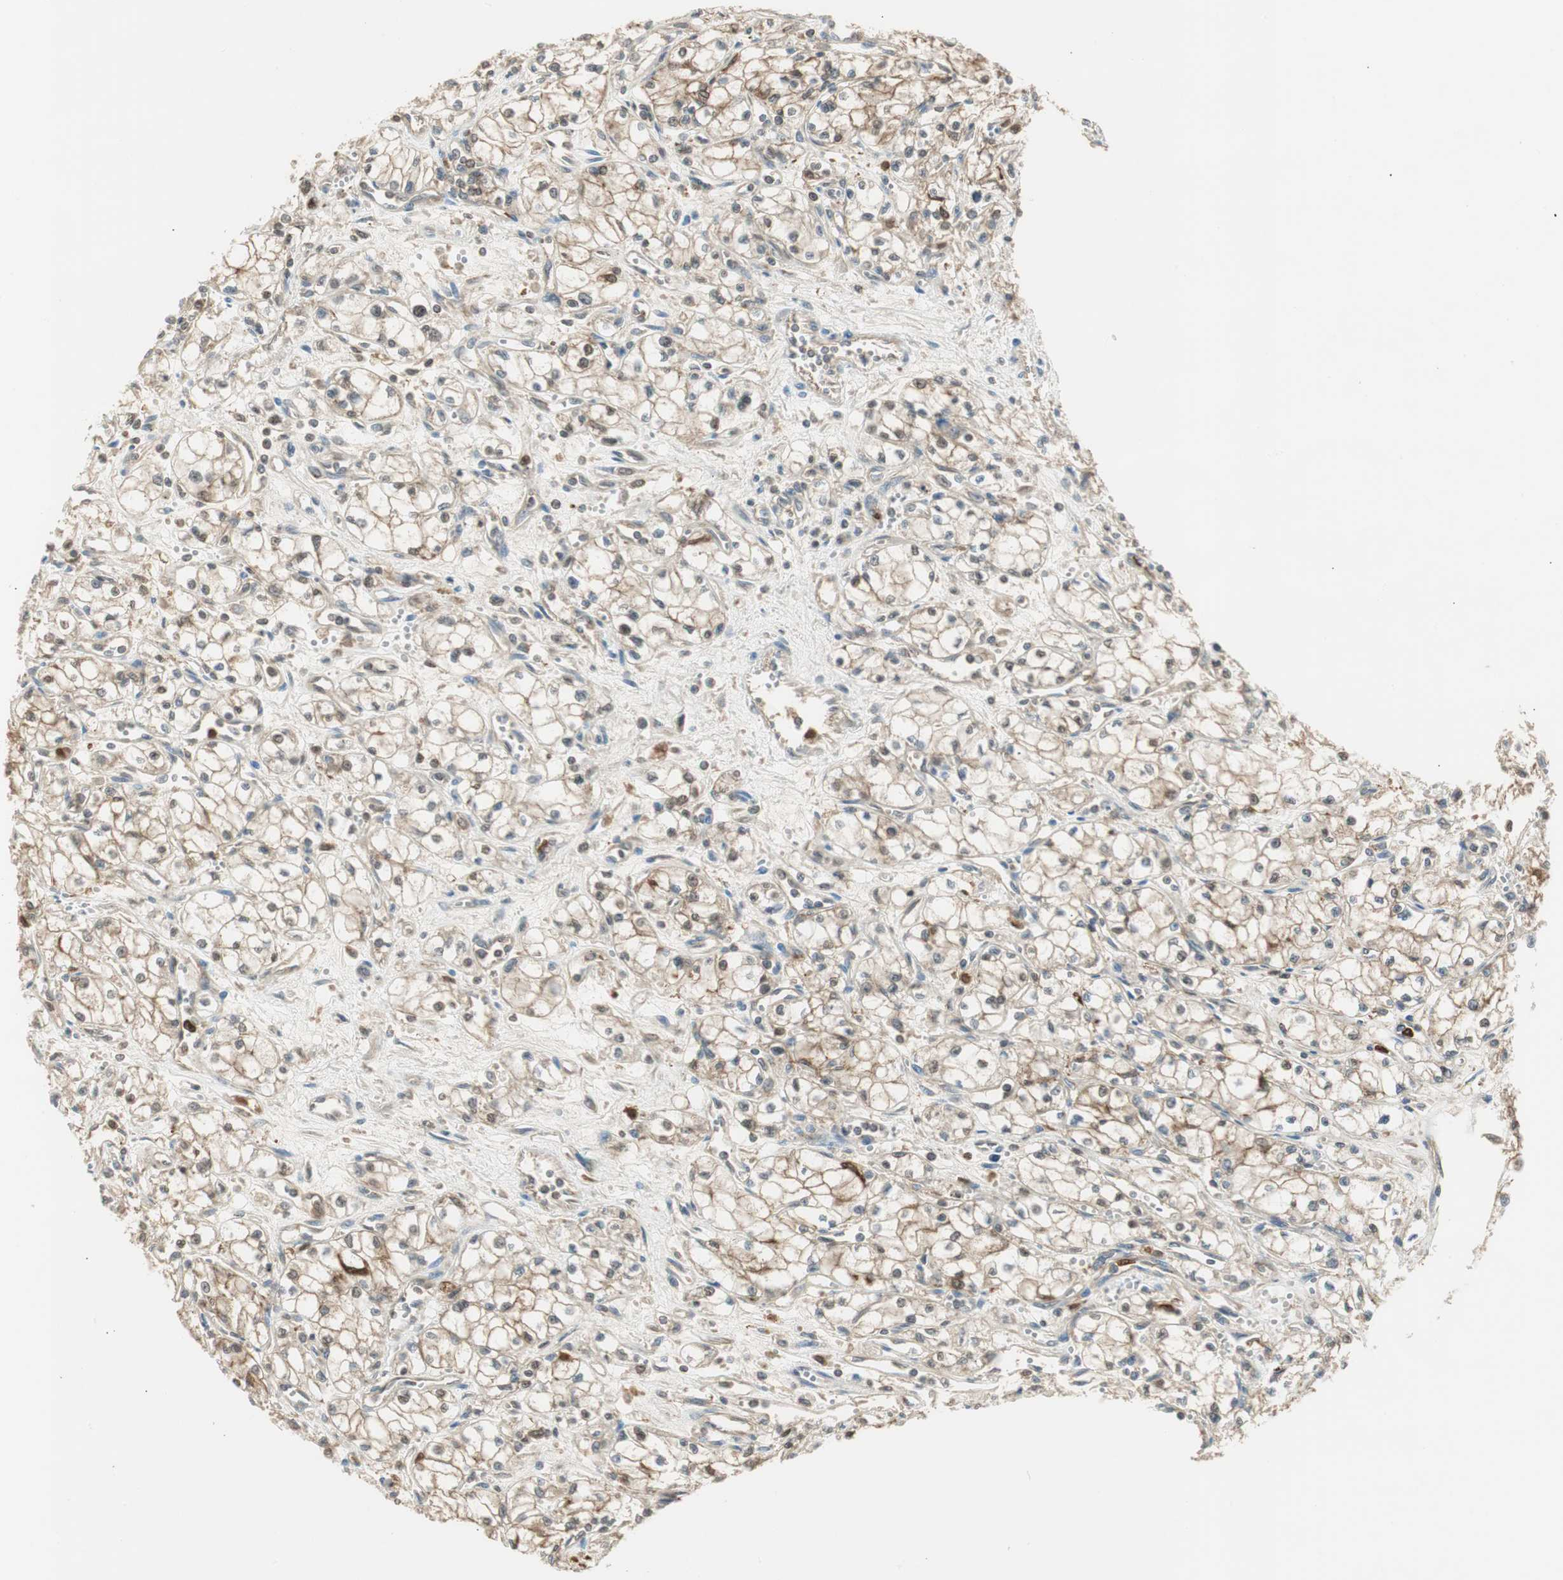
{"staining": {"intensity": "moderate", "quantity": "25%-75%", "location": "nuclear"}, "tissue": "renal cancer", "cell_type": "Tumor cells", "image_type": "cancer", "snomed": [{"axis": "morphology", "description": "Normal tissue, NOS"}, {"axis": "morphology", "description": "Adenocarcinoma, NOS"}, {"axis": "topography", "description": "Kidney"}], "caption": "Brown immunohistochemical staining in human adenocarcinoma (renal) demonstrates moderate nuclear positivity in about 25%-75% of tumor cells.", "gene": "LTA4H", "patient": {"sex": "male", "age": 59}}